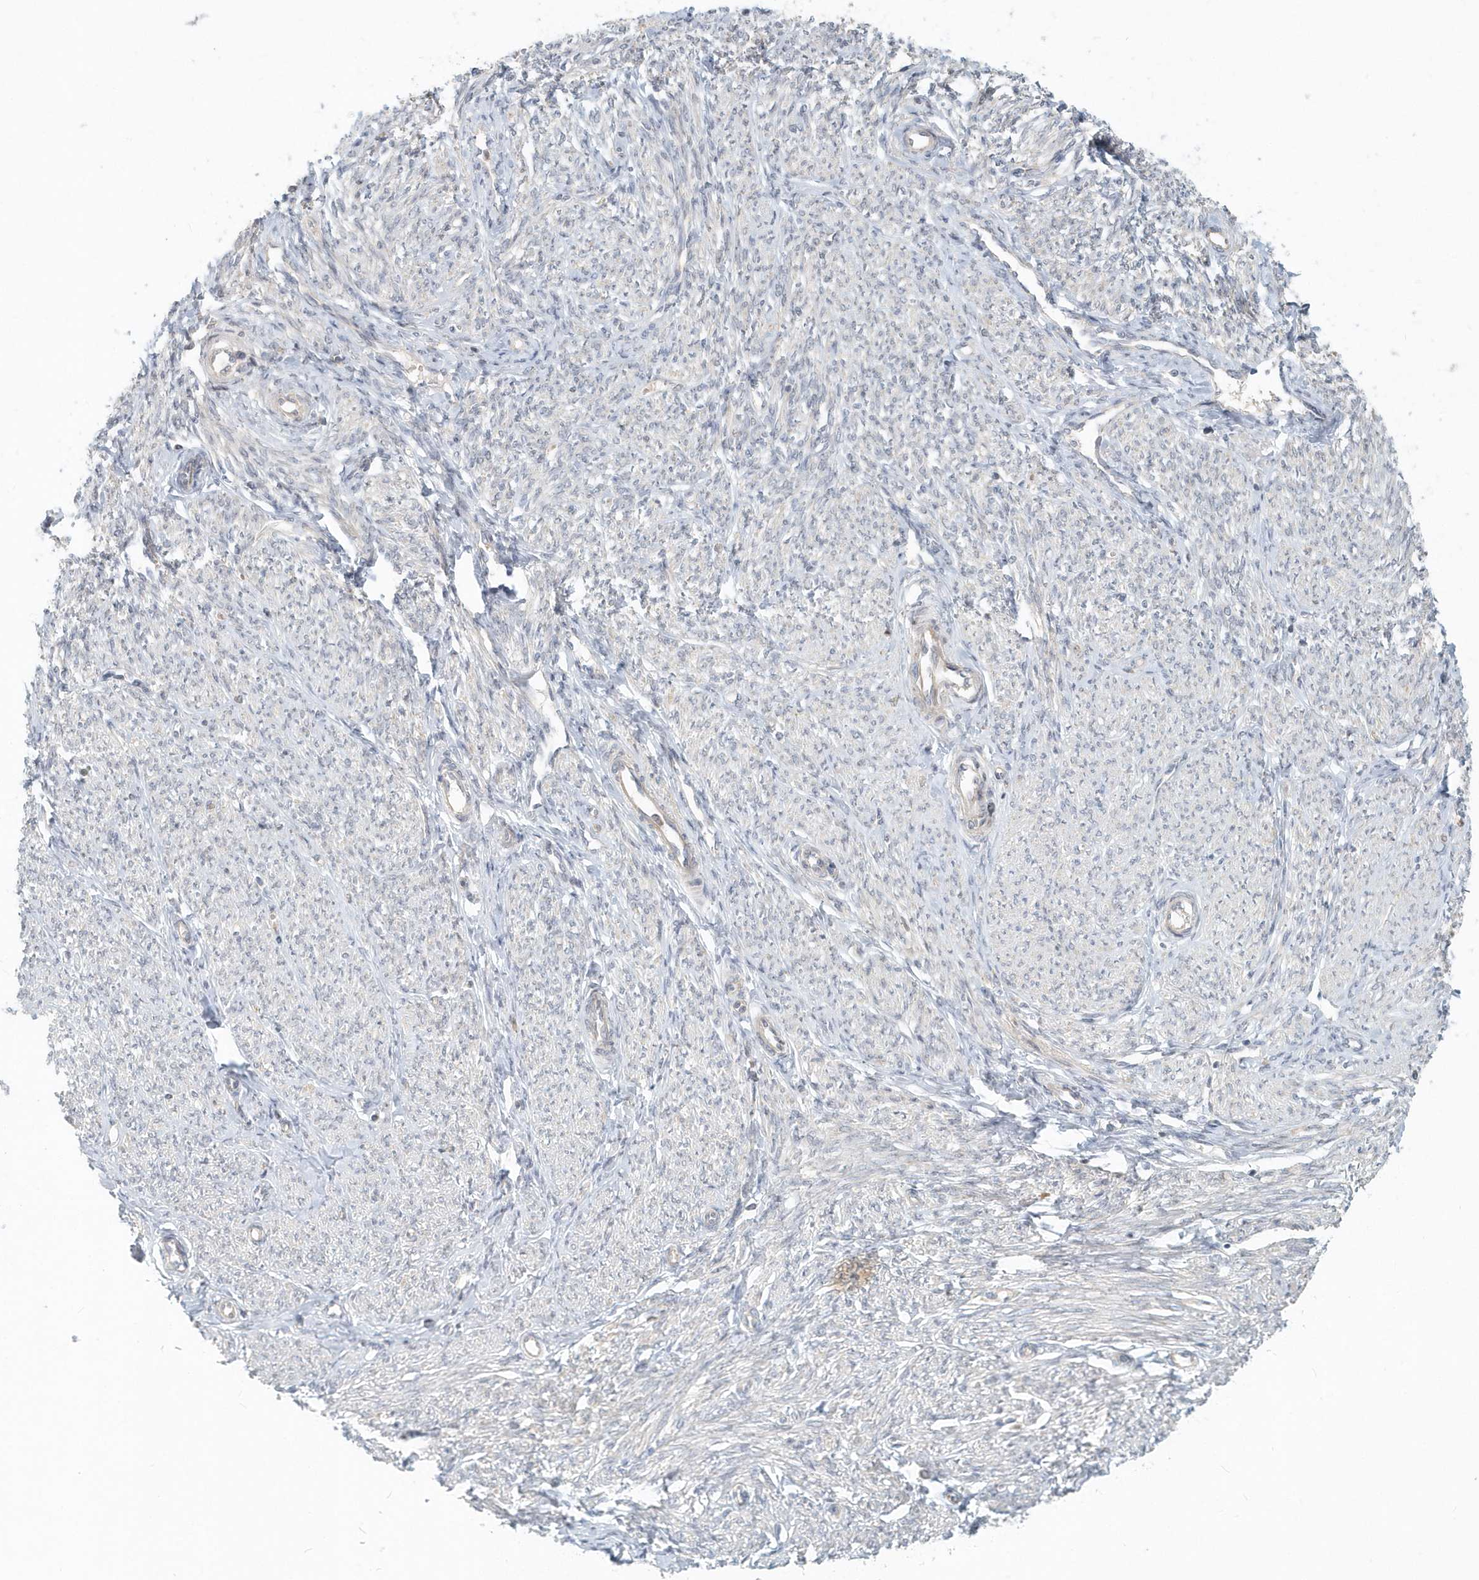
{"staining": {"intensity": "negative", "quantity": "none", "location": "none"}, "tissue": "endometrium", "cell_type": "Cells in endometrial stroma", "image_type": "normal", "snomed": [{"axis": "morphology", "description": "Normal tissue, NOS"}, {"axis": "topography", "description": "Endometrium"}], "caption": "Cells in endometrial stroma show no significant protein positivity in normal endometrium. (DAB (3,3'-diaminobenzidine) IHC with hematoxylin counter stain).", "gene": "NAPB", "patient": {"sex": "female", "age": 72}}